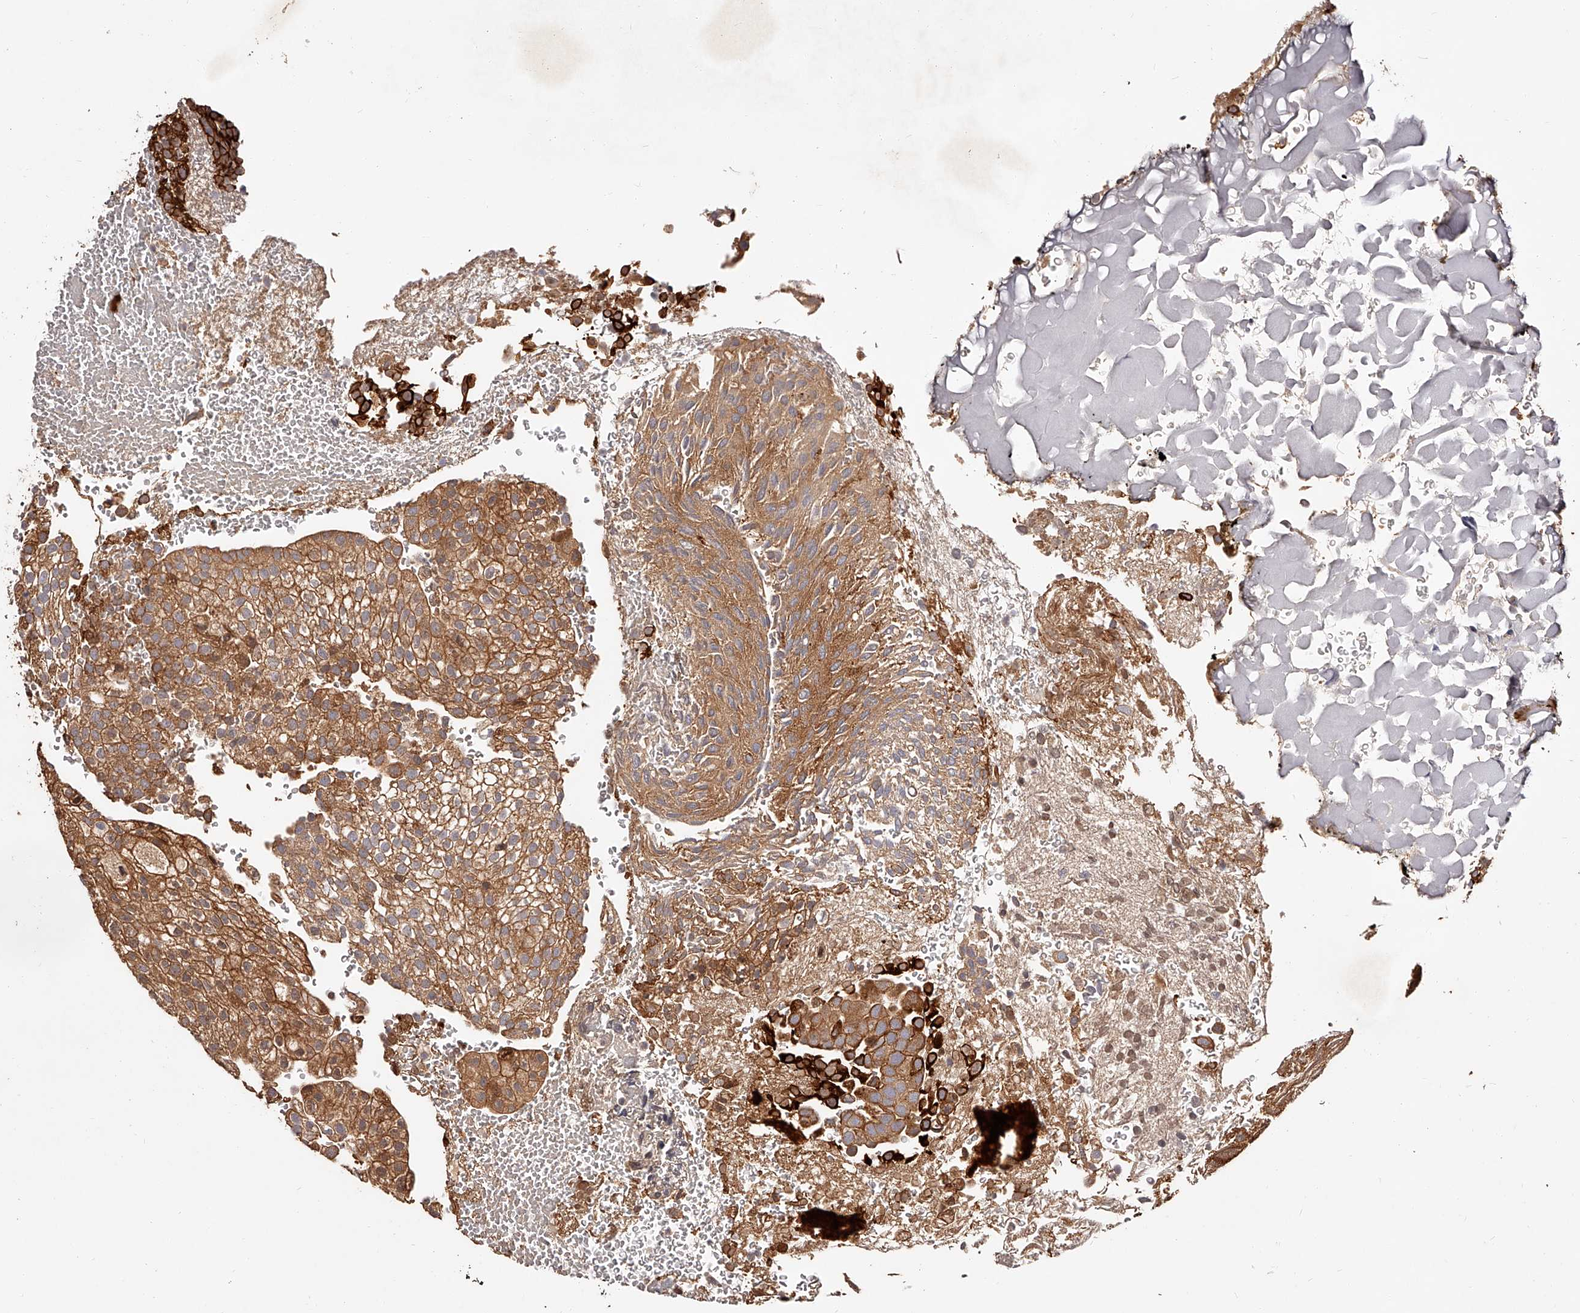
{"staining": {"intensity": "moderate", "quantity": ">75%", "location": "cytoplasmic/membranous"}, "tissue": "urothelial cancer", "cell_type": "Tumor cells", "image_type": "cancer", "snomed": [{"axis": "morphology", "description": "Urothelial carcinoma, Low grade"}, {"axis": "topography", "description": "Urinary bladder"}], "caption": "Immunohistochemical staining of human low-grade urothelial carcinoma shows medium levels of moderate cytoplasmic/membranous protein positivity in approximately >75% of tumor cells.", "gene": "CUL7", "patient": {"sex": "male", "age": 78}}